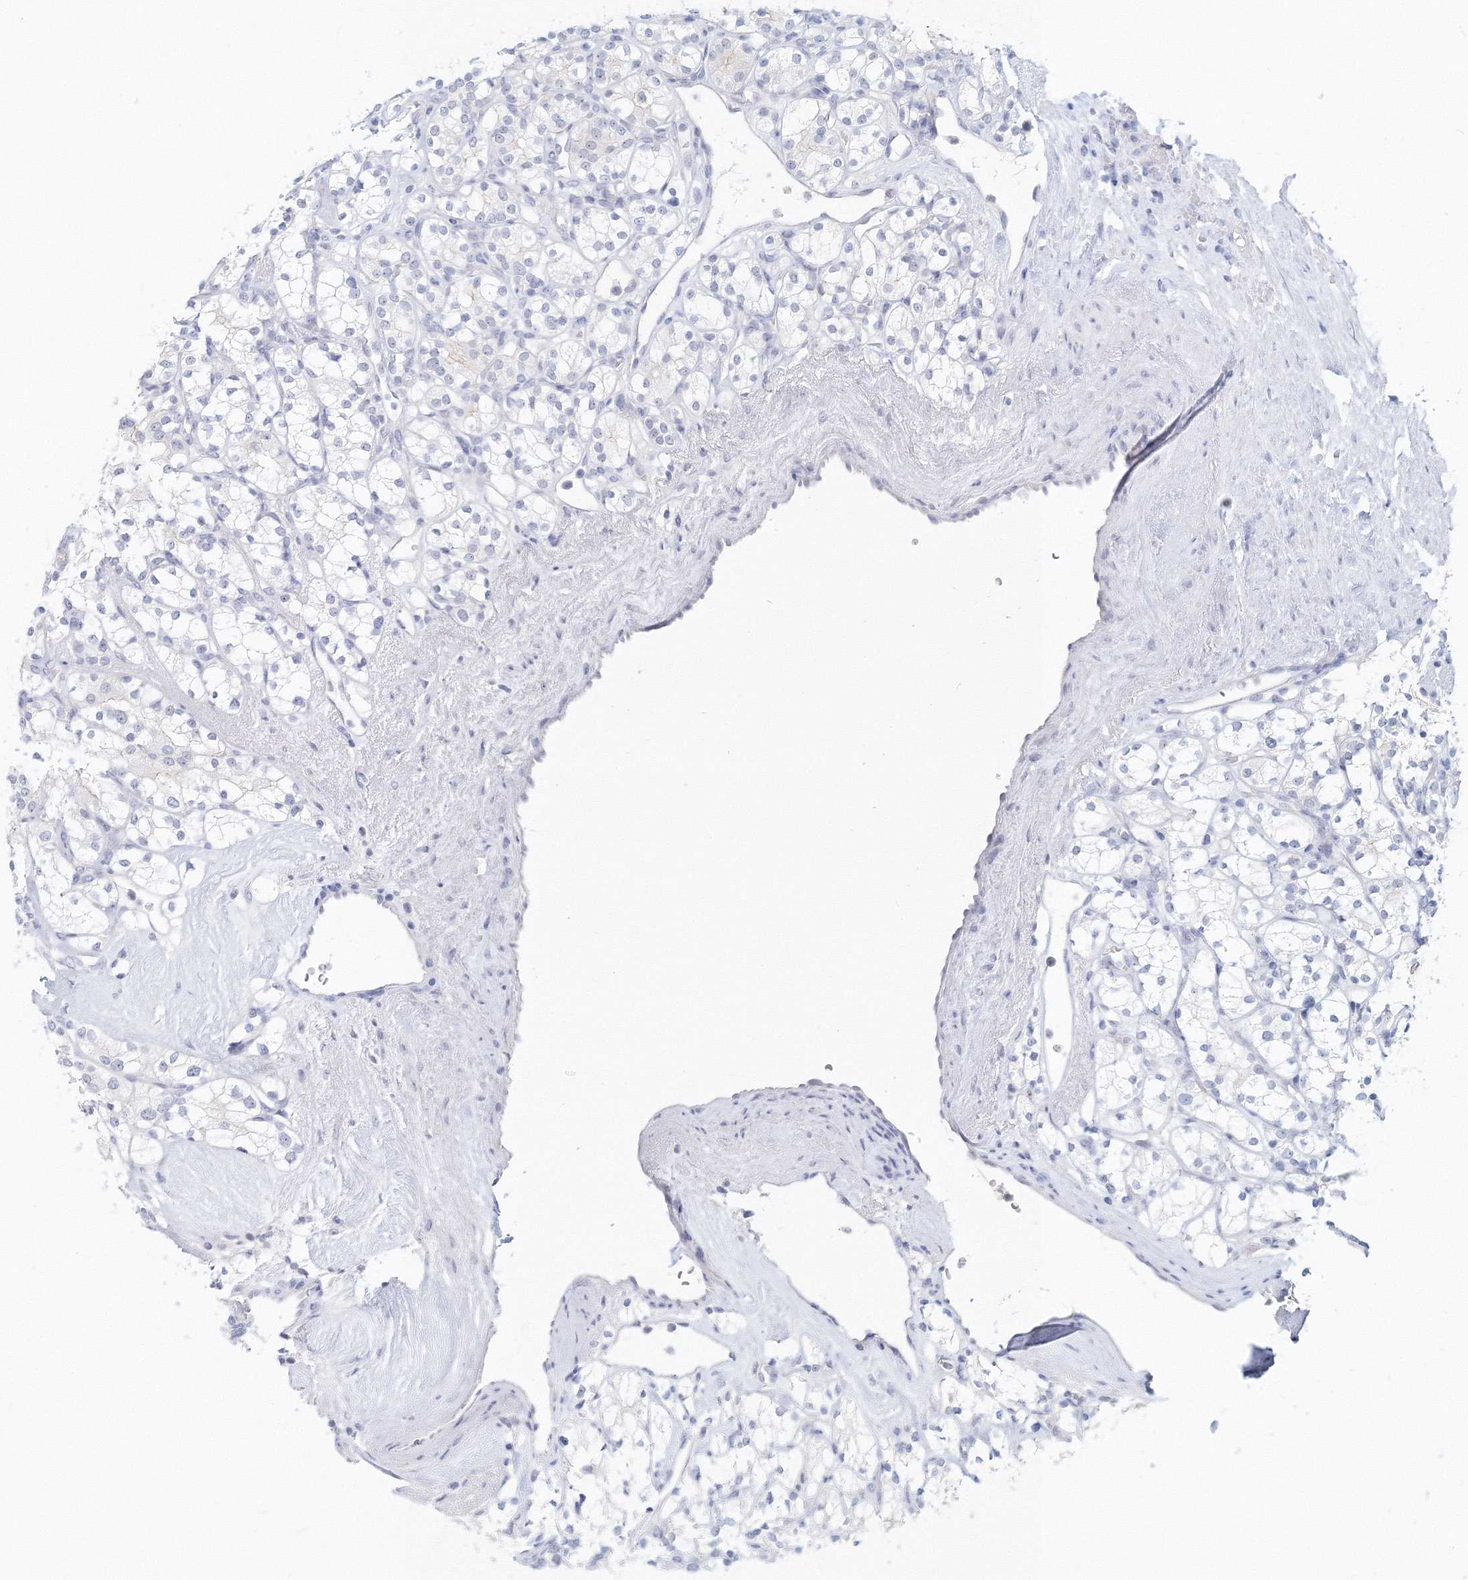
{"staining": {"intensity": "negative", "quantity": "none", "location": "none"}, "tissue": "renal cancer", "cell_type": "Tumor cells", "image_type": "cancer", "snomed": [{"axis": "morphology", "description": "Adenocarcinoma, NOS"}, {"axis": "topography", "description": "Kidney"}], "caption": "Tumor cells show no significant staining in renal cancer.", "gene": "VSIG1", "patient": {"sex": "male", "age": 77}}